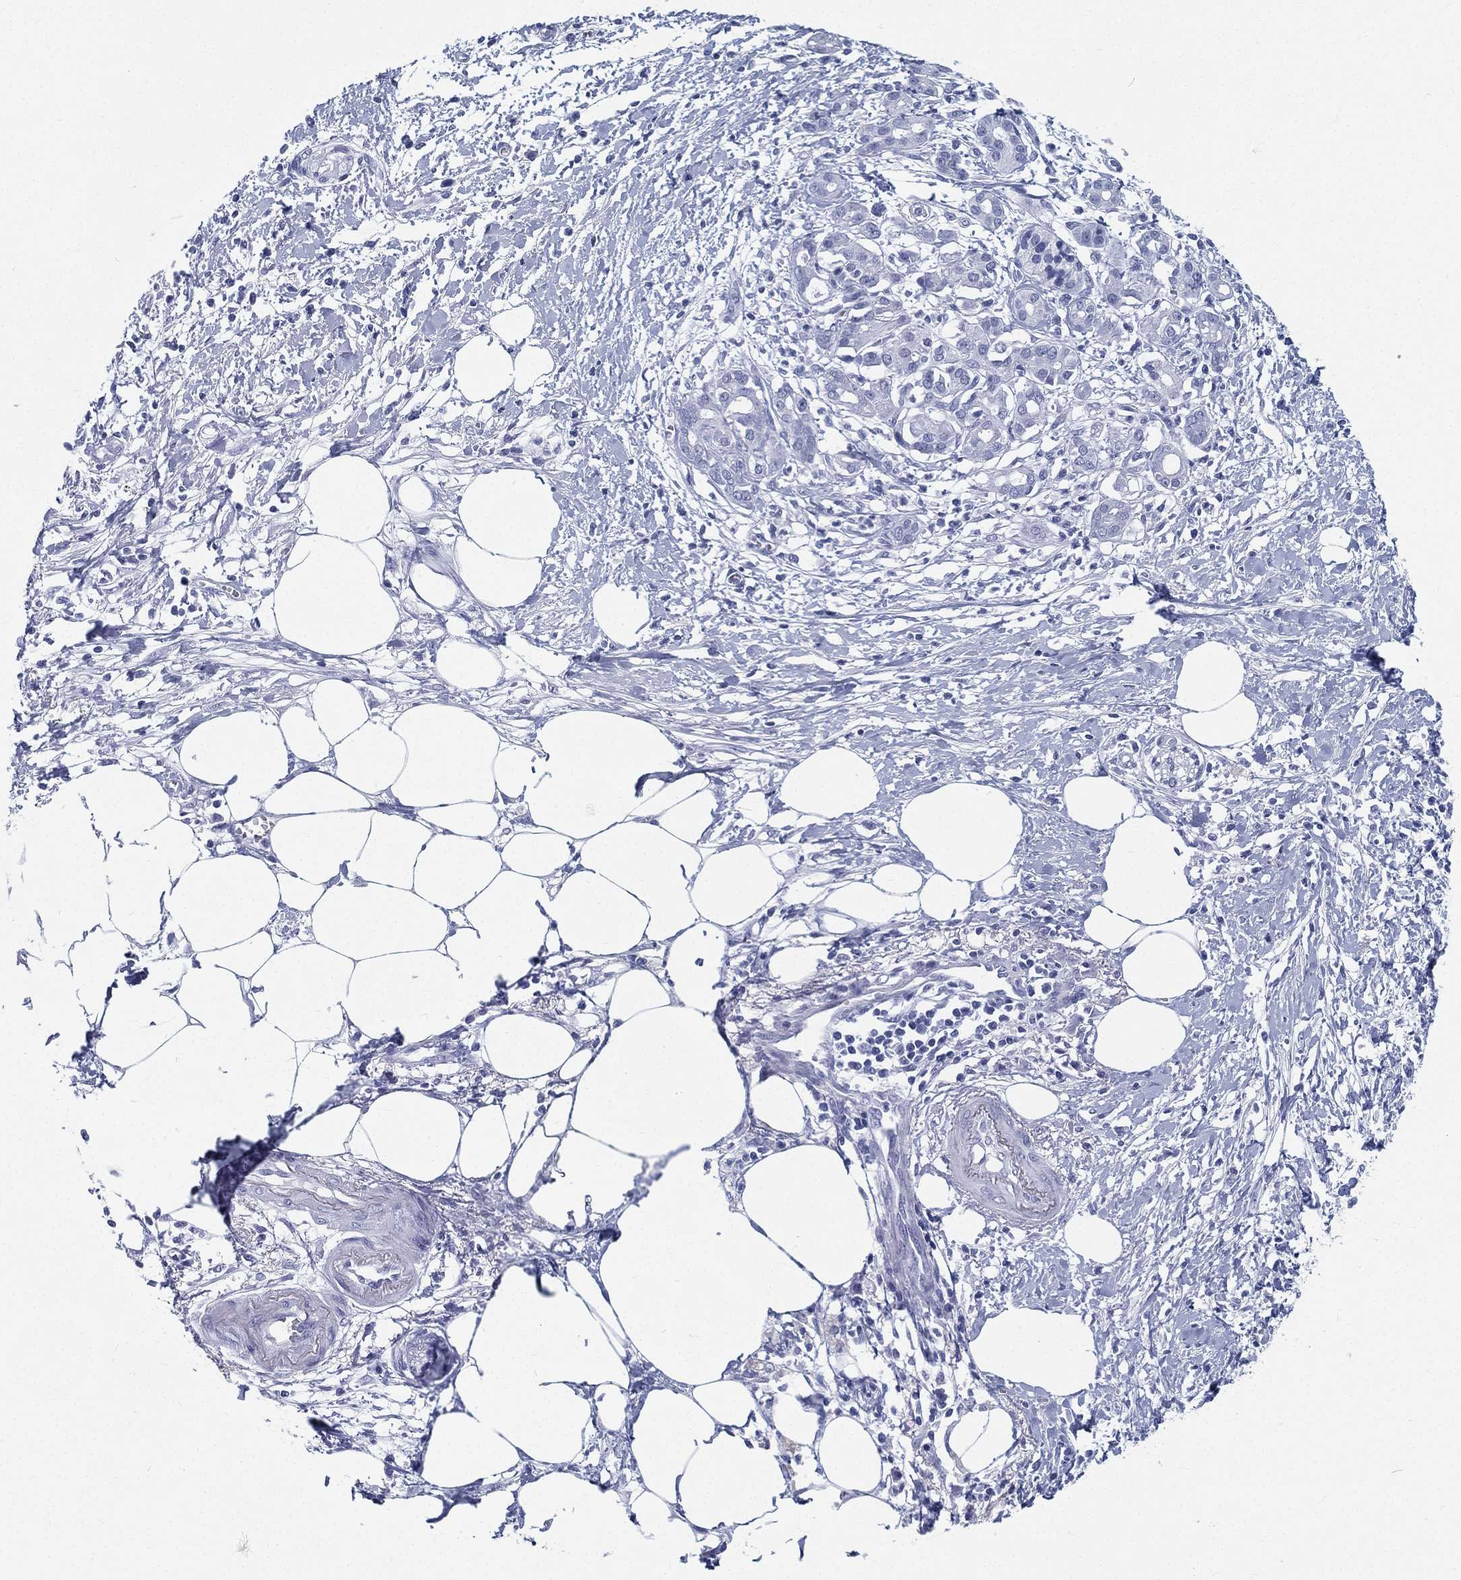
{"staining": {"intensity": "negative", "quantity": "none", "location": "none"}, "tissue": "pancreatic cancer", "cell_type": "Tumor cells", "image_type": "cancer", "snomed": [{"axis": "morphology", "description": "Adenocarcinoma, NOS"}, {"axis": "topography", "description": "Pancreas"}], "caption": "The immunohistochemistry histopathology image has no significant expression in tumor cells of pancreatic cancer (adenocarcinoma) tissue. Brightfield microscopy of immunohistochemistry stained with DAB (brown) and hematoxylin (blue), captured at high magnification.", "gene": "ATP1B2", "patient": {"sex": "male", "age": 72}}